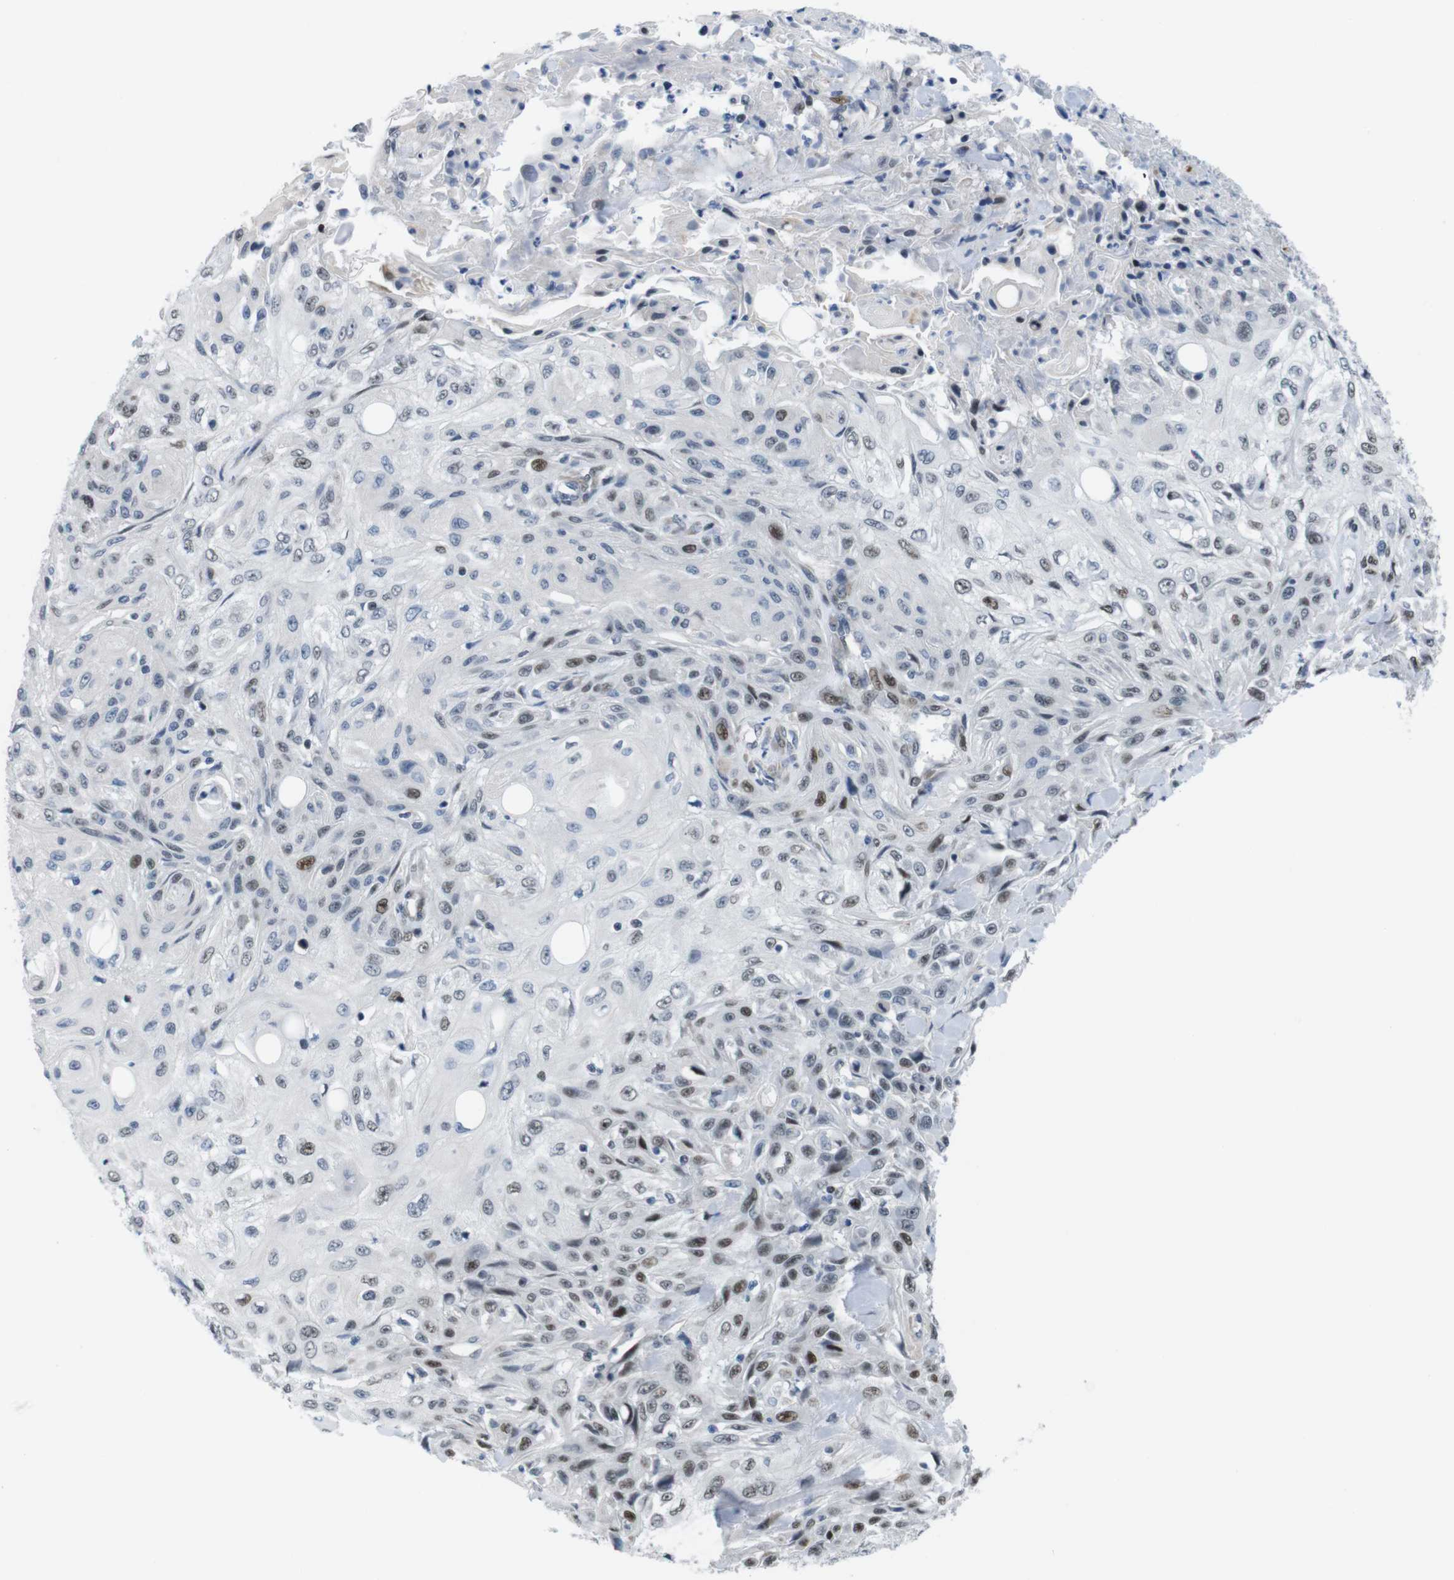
{"staining": {"intensity": "weak", "quantity": "25%-75%", "location": "nuclear"}, "tissue": "skin cancer", "cell_type": "Tumor cells", "image_type": "cancer", "snomed": [{"axis": "morphology", "description": "Squamous cell carcinoma, NOS"}, {"axis": "topography", "description": "Skin"}], "caption": "Immunohistochemical staining of skin squamous cell carcinoma shows low levels of weak nuclear expression in about 25%-75% of tumor cells.", "gene": "SMCO2", "patient": {"sex": "male", "age": 75}}